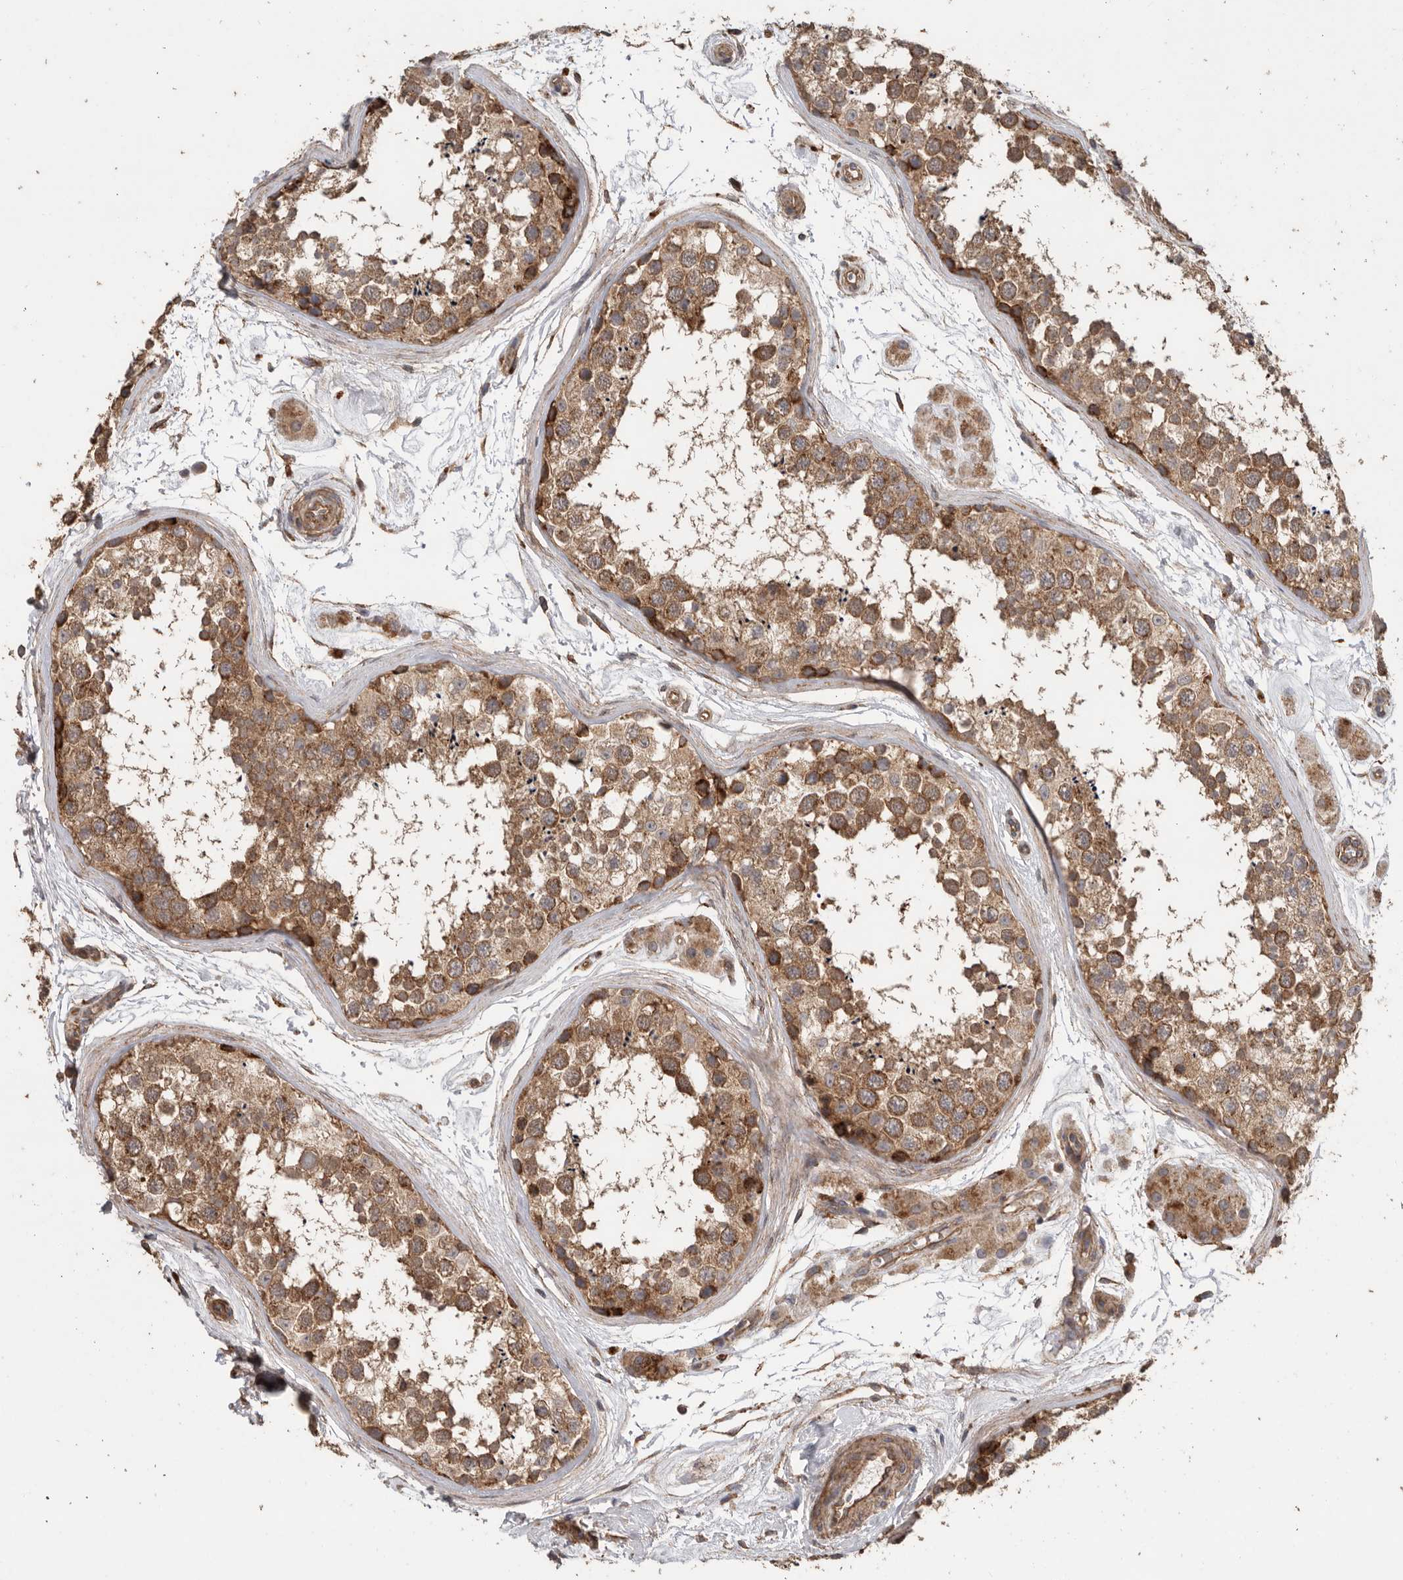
{"staining": {"intensity": "moderate", "quantity": ">75%", "location": "cytoplasmic/membranous"}, "tissue": "testis", "cell_type": "Cells in seminiferous ducts", "image_type": "normal", "snomed": [{"axis": "morphology", "description": "Normal tissue, NOS"}, {"axis": "topography", "description": "Testis"}], "caption": "Normal testis shows moderate cytoplasmic/membranous positivity in approximately >75% of cells in seminiferous ducts, visualized by immunohistochemistry.", "gene": "PODXL2", "patient": {"sex": "male", "age": 56}}